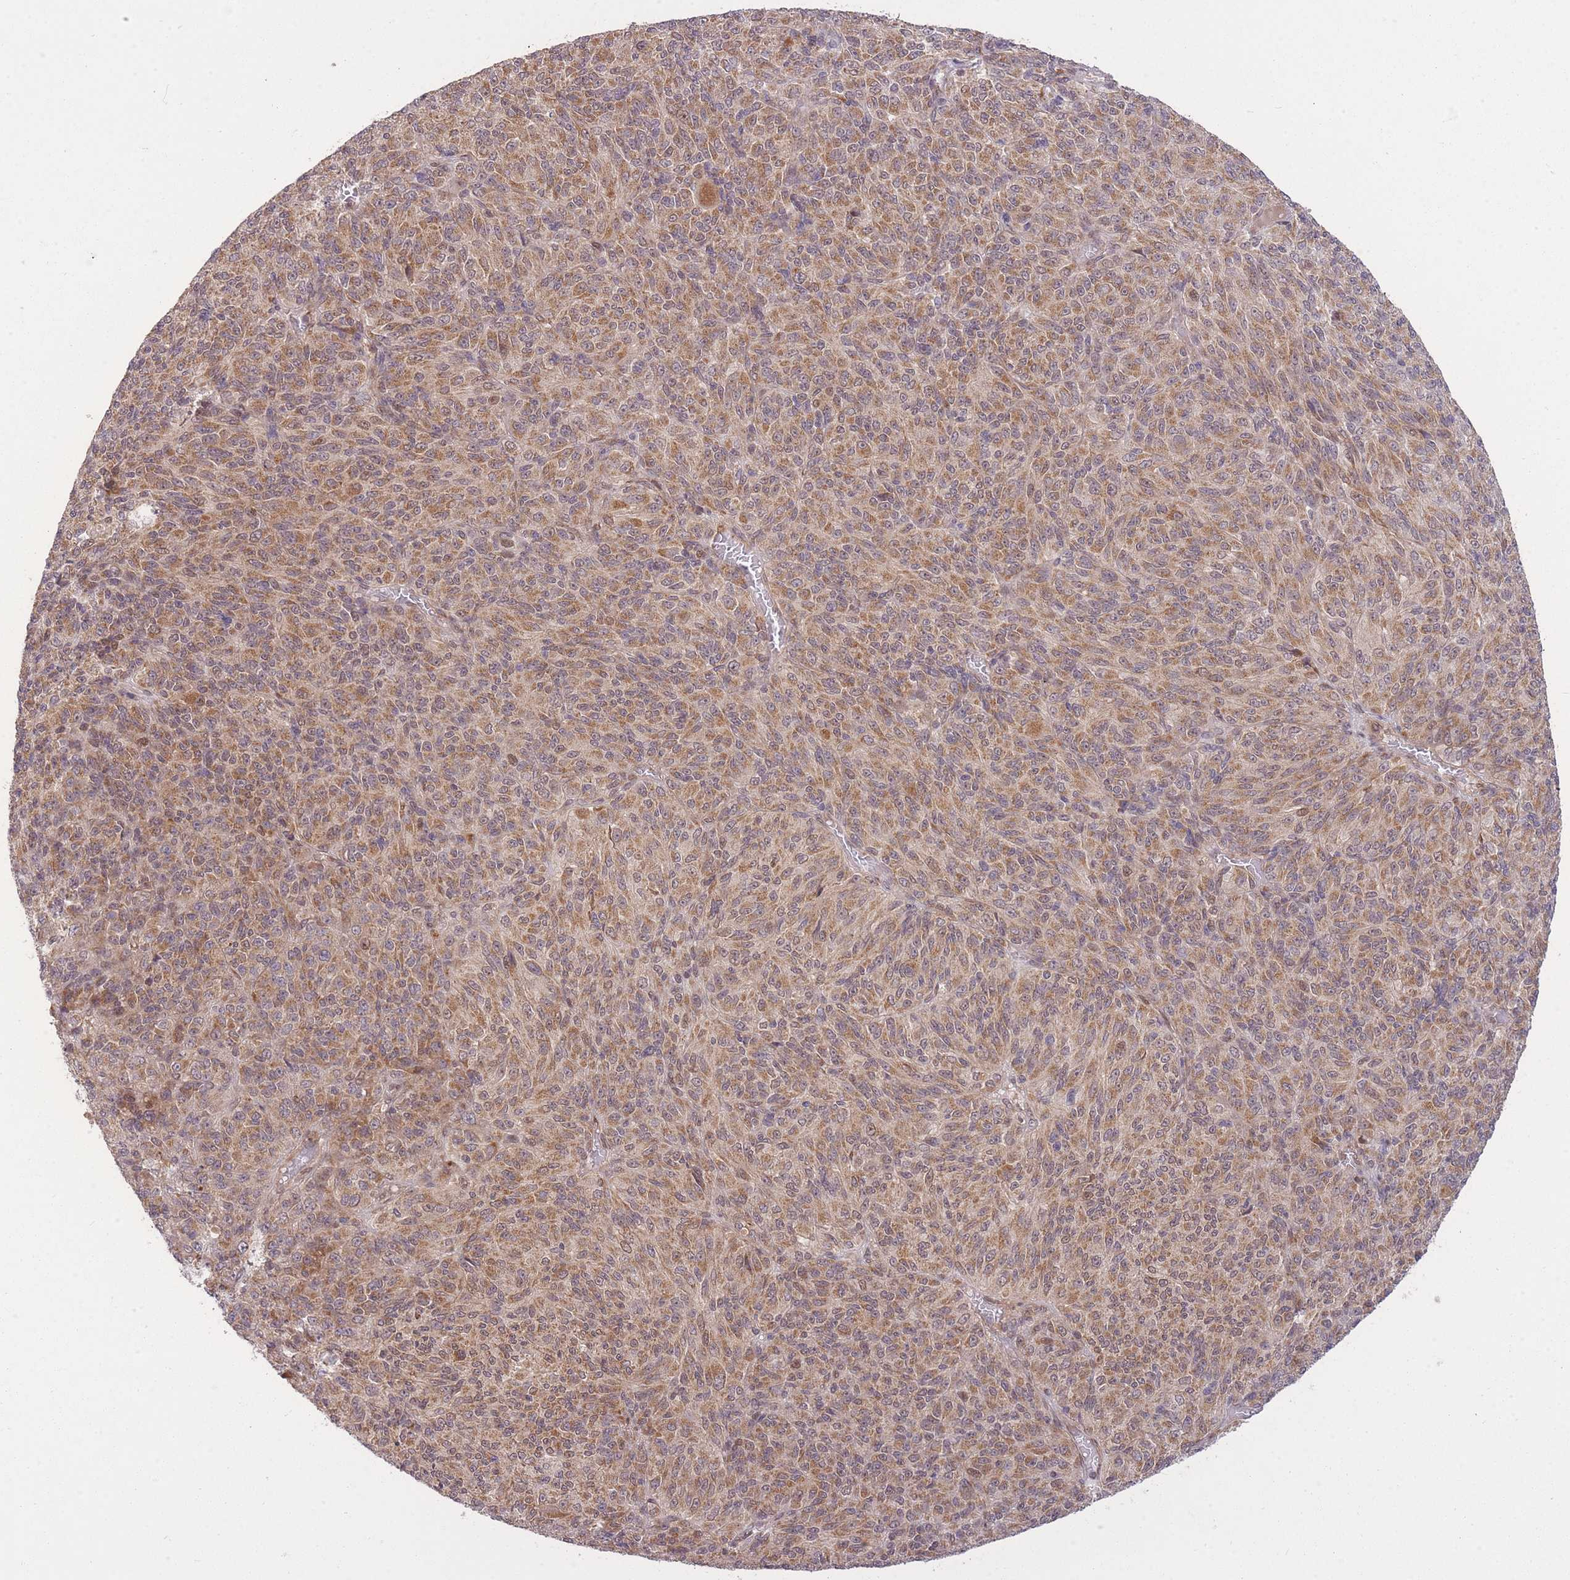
{"staining": {"intensity": "moderate", "quantity": ">75%", "location": "cytoplasmic/membranous"}, "tissue": "melanoma", "cell_type": "Tumor cells", "image_type": "cancer", "snomed": [{"axis": "morphology", "description": "Malignant melanoma, Metastatic site"}, {"axis": "topography", "description": "Brain"}], "caption": "An IHC photomicrograph of neoplastic tissue is shown. Protein staining in brown shows moderate cytoplasmic/membranous positivity in melanoma within tumor cells. (brown staining indicates protein expression, while blue staining denotes nuclei).", "gene": "ZNF391", "patient": {"sex": "female", "age": 56}}